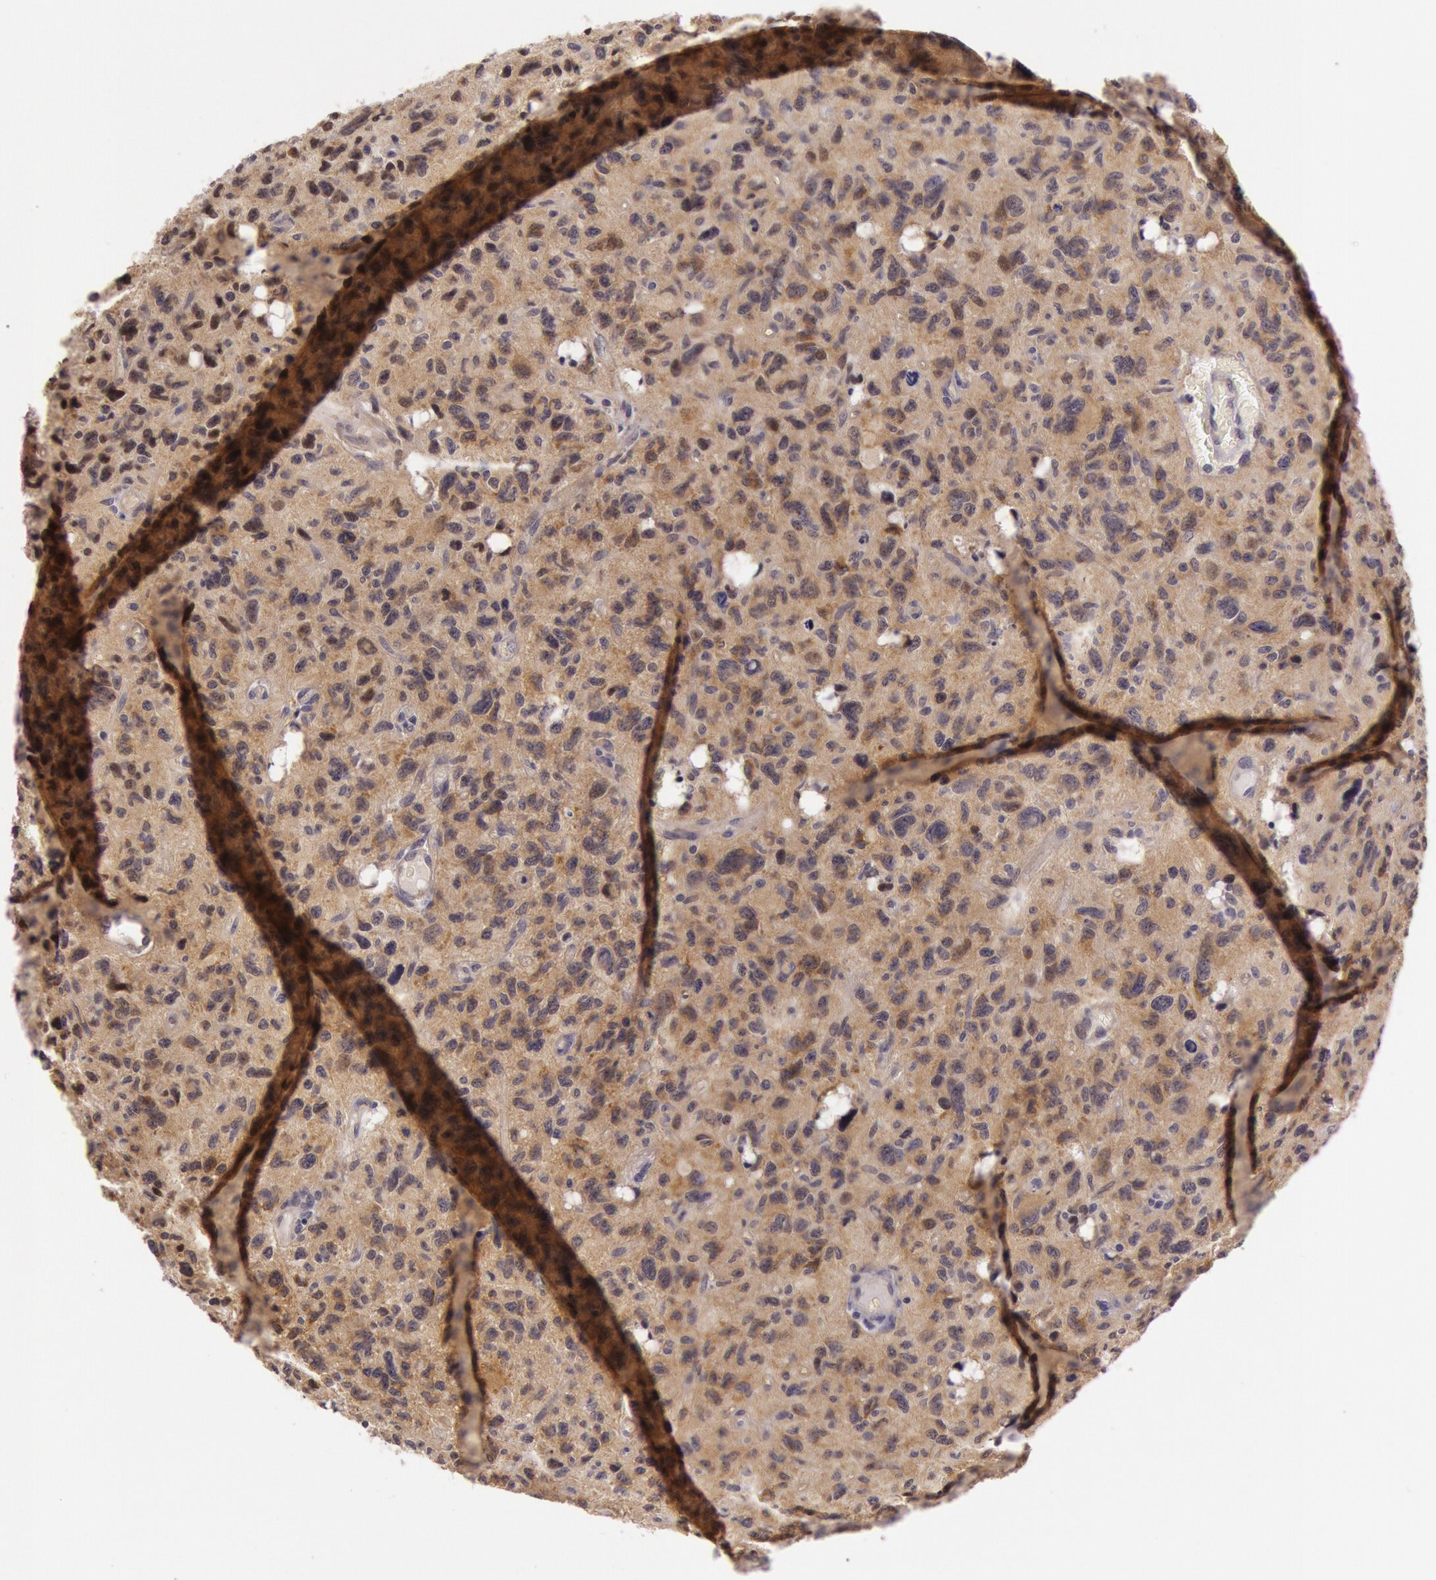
{"staining": {"intensity": "strong", "quantity": ">75%", "location": "cytoplasmic/membranous,nuclear"}, "tissue": "glioma", "cell_type": "Tumor cells", "image_type": "cancer", "snomed": [{"axis": "morphology", "description": "Glioma, malignant, High grade"}, {"axis": "topography", "description": "Brain"}], "caption": "Strong cytoplasmic/membranous and nuclear staining is appreciated in approximately >75% of tumor cells in glioma.", "gene": "CDK16", "patient": {"sex": "female", "age": 60}}